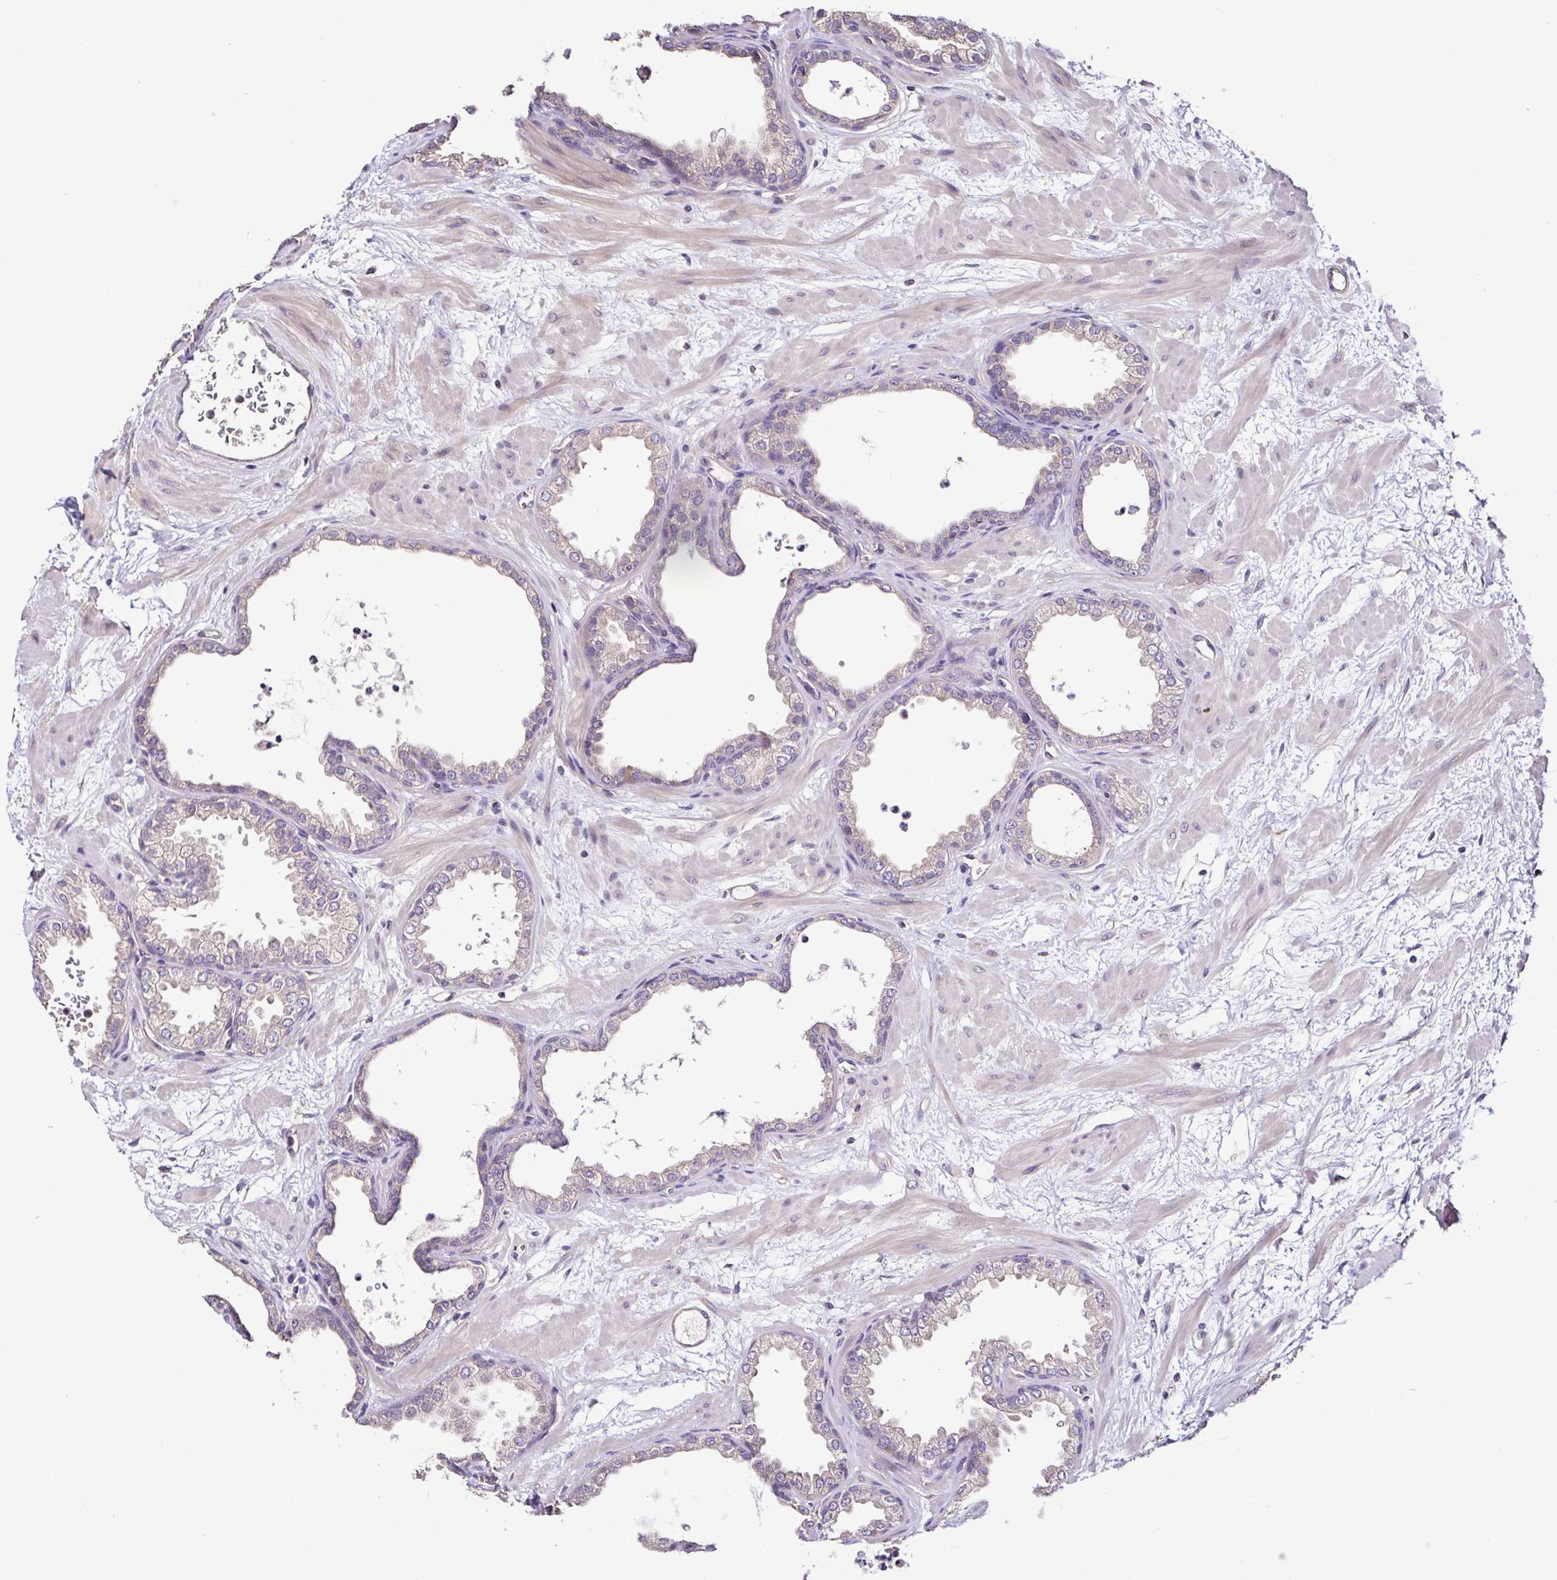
{"staining": {"intensity": "negative", "quantity": "none", "location": "none"}, "tissue": "prostate", "cell_type": "Glandular cells", "image_type": "normal", "snomed": [{"axis": "morphology", "description": "Normal tissue, NOS"}, {"axis": "topography", "description": "Prostate"}], "caption": "Glandular cells show no significant positivity in normal prostate. The staining was performed using DAB (3,3'-diaminobenzidine) to visualize the protein expression in brown, while the nuclei were stained in blue with hematoxylin (Magnification: 20x).", "gene": "LMOD2", "patient": {"sex": "male", "age": 37}}